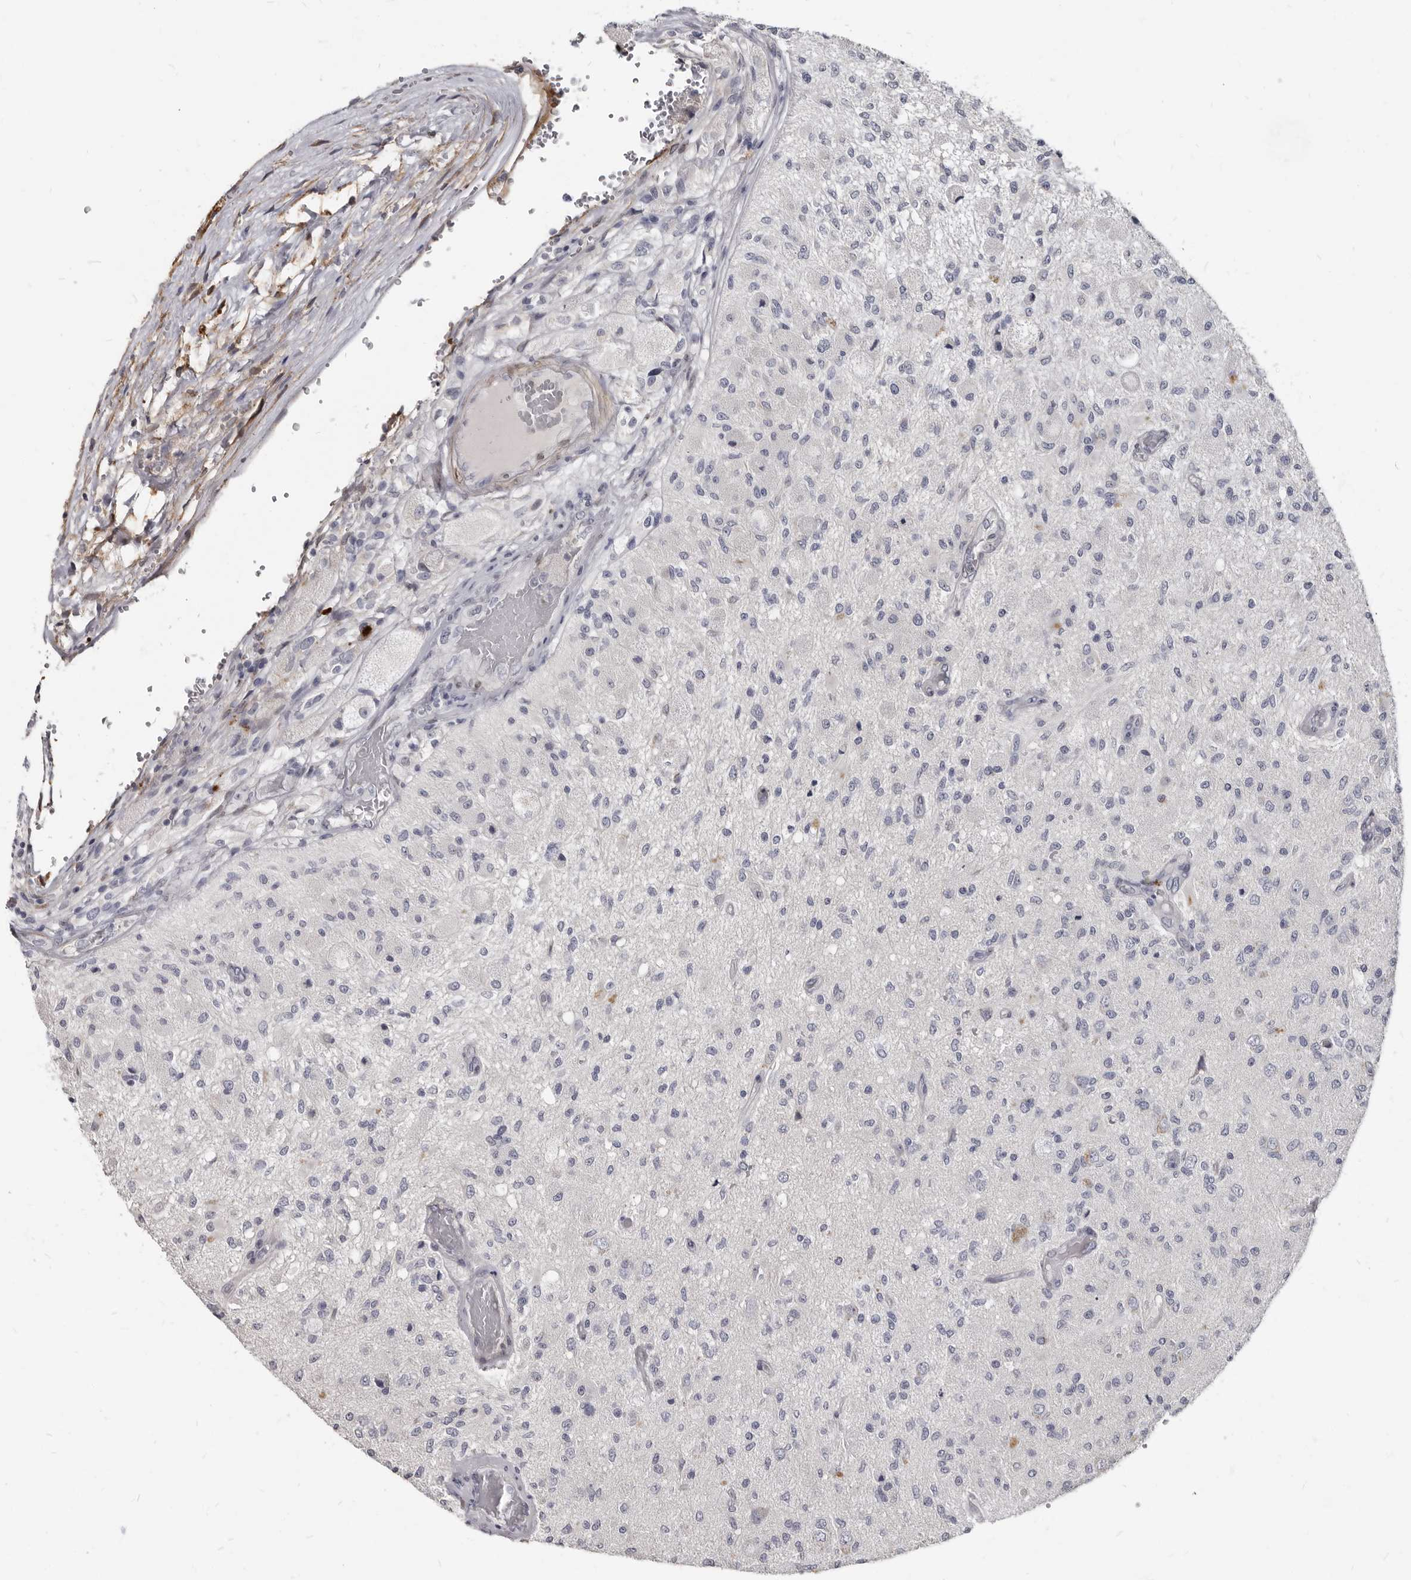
{"staining": {"intensity": "negative", "quantity": "none", "location": "none"}, "tissue": "glioma", "cell_type": "Tumor cells", "image_type": "cancer", "snomed": [{"axis": "morphology", "description": "Normal tissue, NOS"}, {"axis": "morphology", "description": "Glioma, malignant, High grade"}, {"axis": "topography", "description": "Cerebral cortex"}], "caption": "IHC photomicrograph of neoplastic tissue: glioma stained with DAB (3,3'-diaminobenzidine) demonstrates no significant protein expression in tumor cells. (DAB immunohistochemistry with hematoxylin counter stain).", "gene": "MRGPRF", "patient": {"sex": "male", "age": 77}}